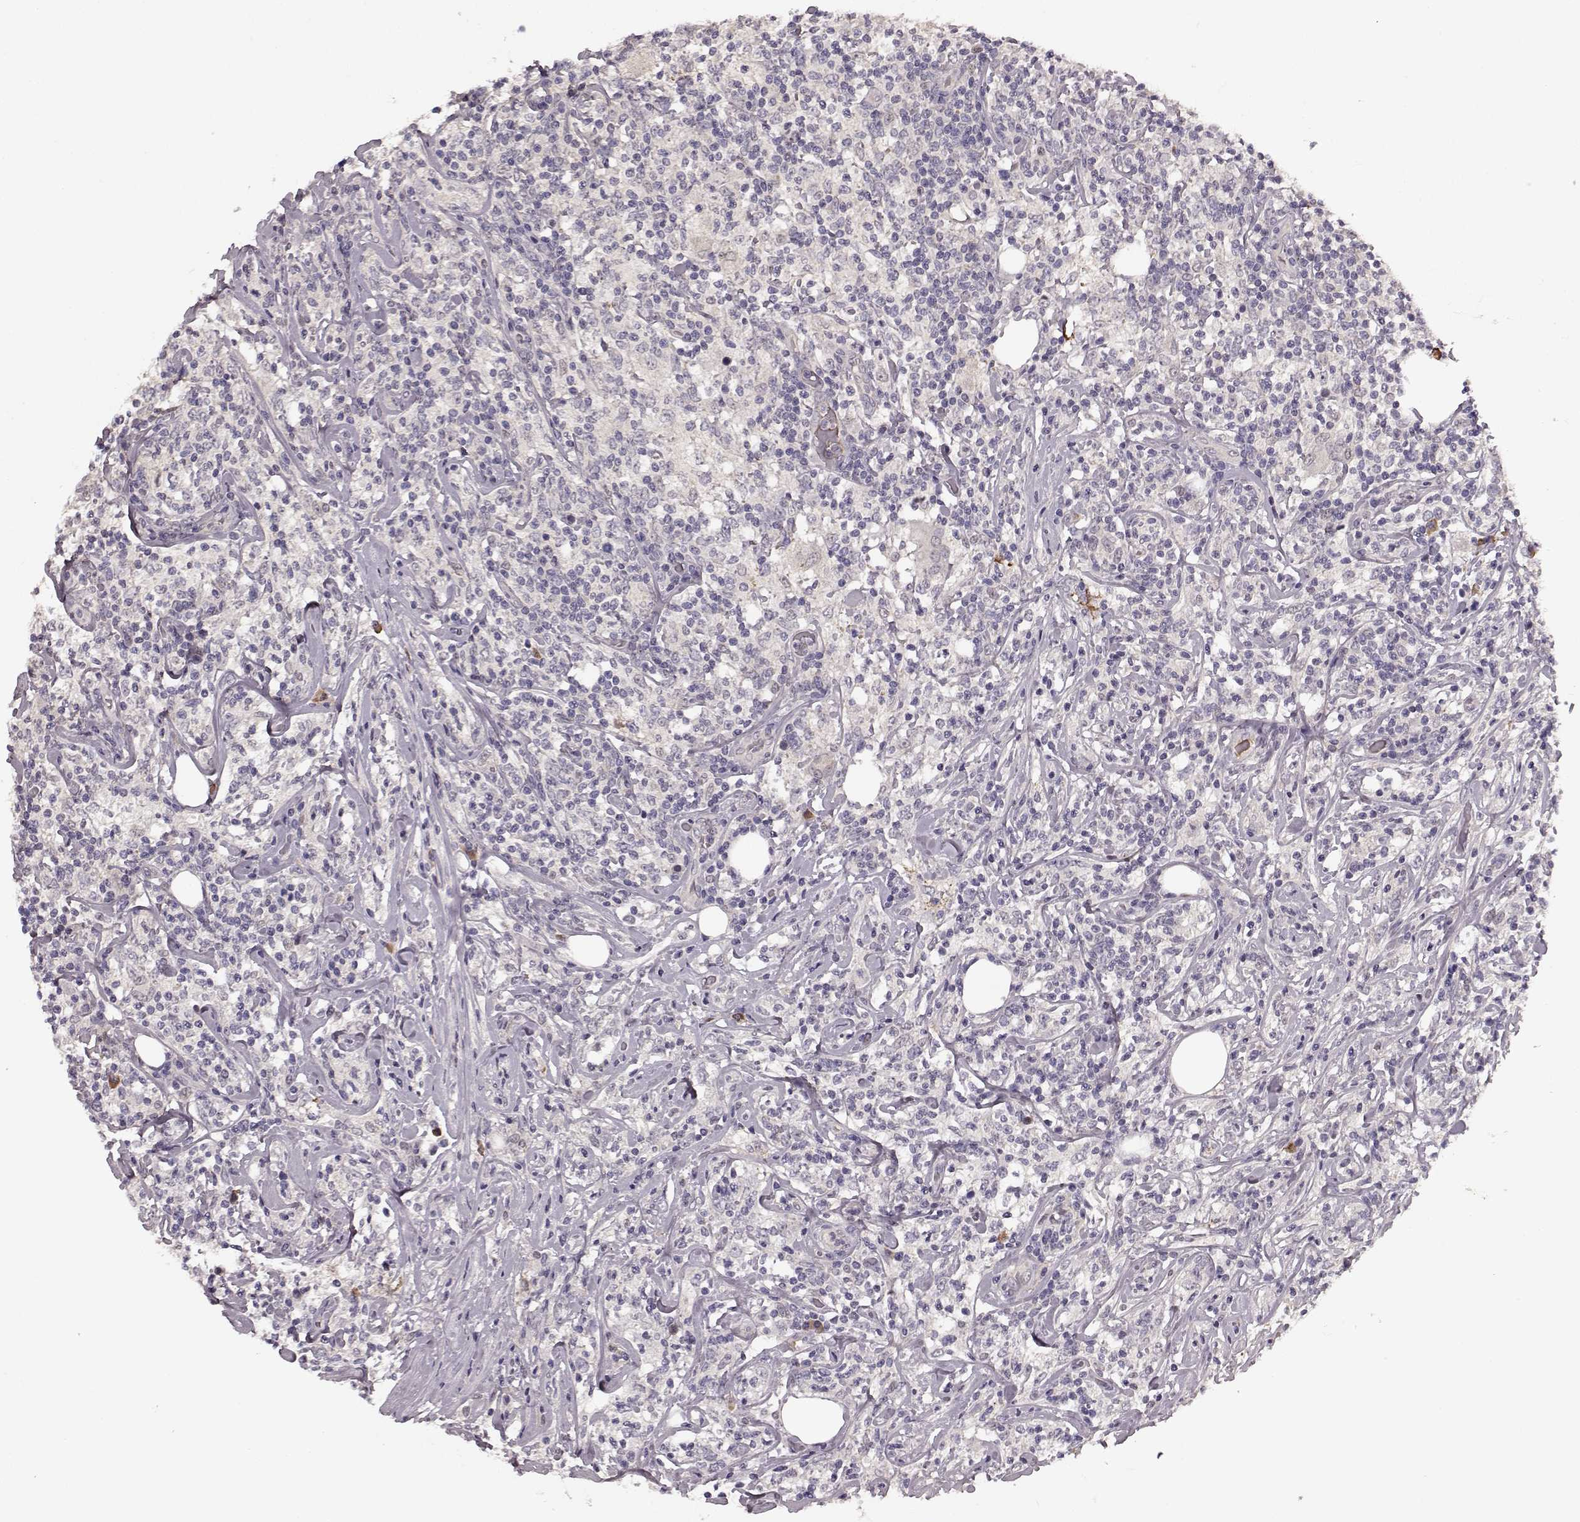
{"staining": {"intensity": "negative", "quantity": "none", "location": "none"}, "tissue": "lymphoma", "cell_type": "Tumor cells", "image_type": "cancer", "snomed": [{"axis": "morphology", "description": "Malignant lymphoma, non-Hodgkin's type, High grade"}, {"axis": "topography", "description": "Lymph node"}], "caption": "IHC image of human lymphoma stained for a protein (brown), which exhibits no staining in tumor cells. (Brightfield microscopy of DAB immunohistochemistry (IHC) at high magnification).", "gene": "NRL", "patient": {"sex": "female", "age": 84}}